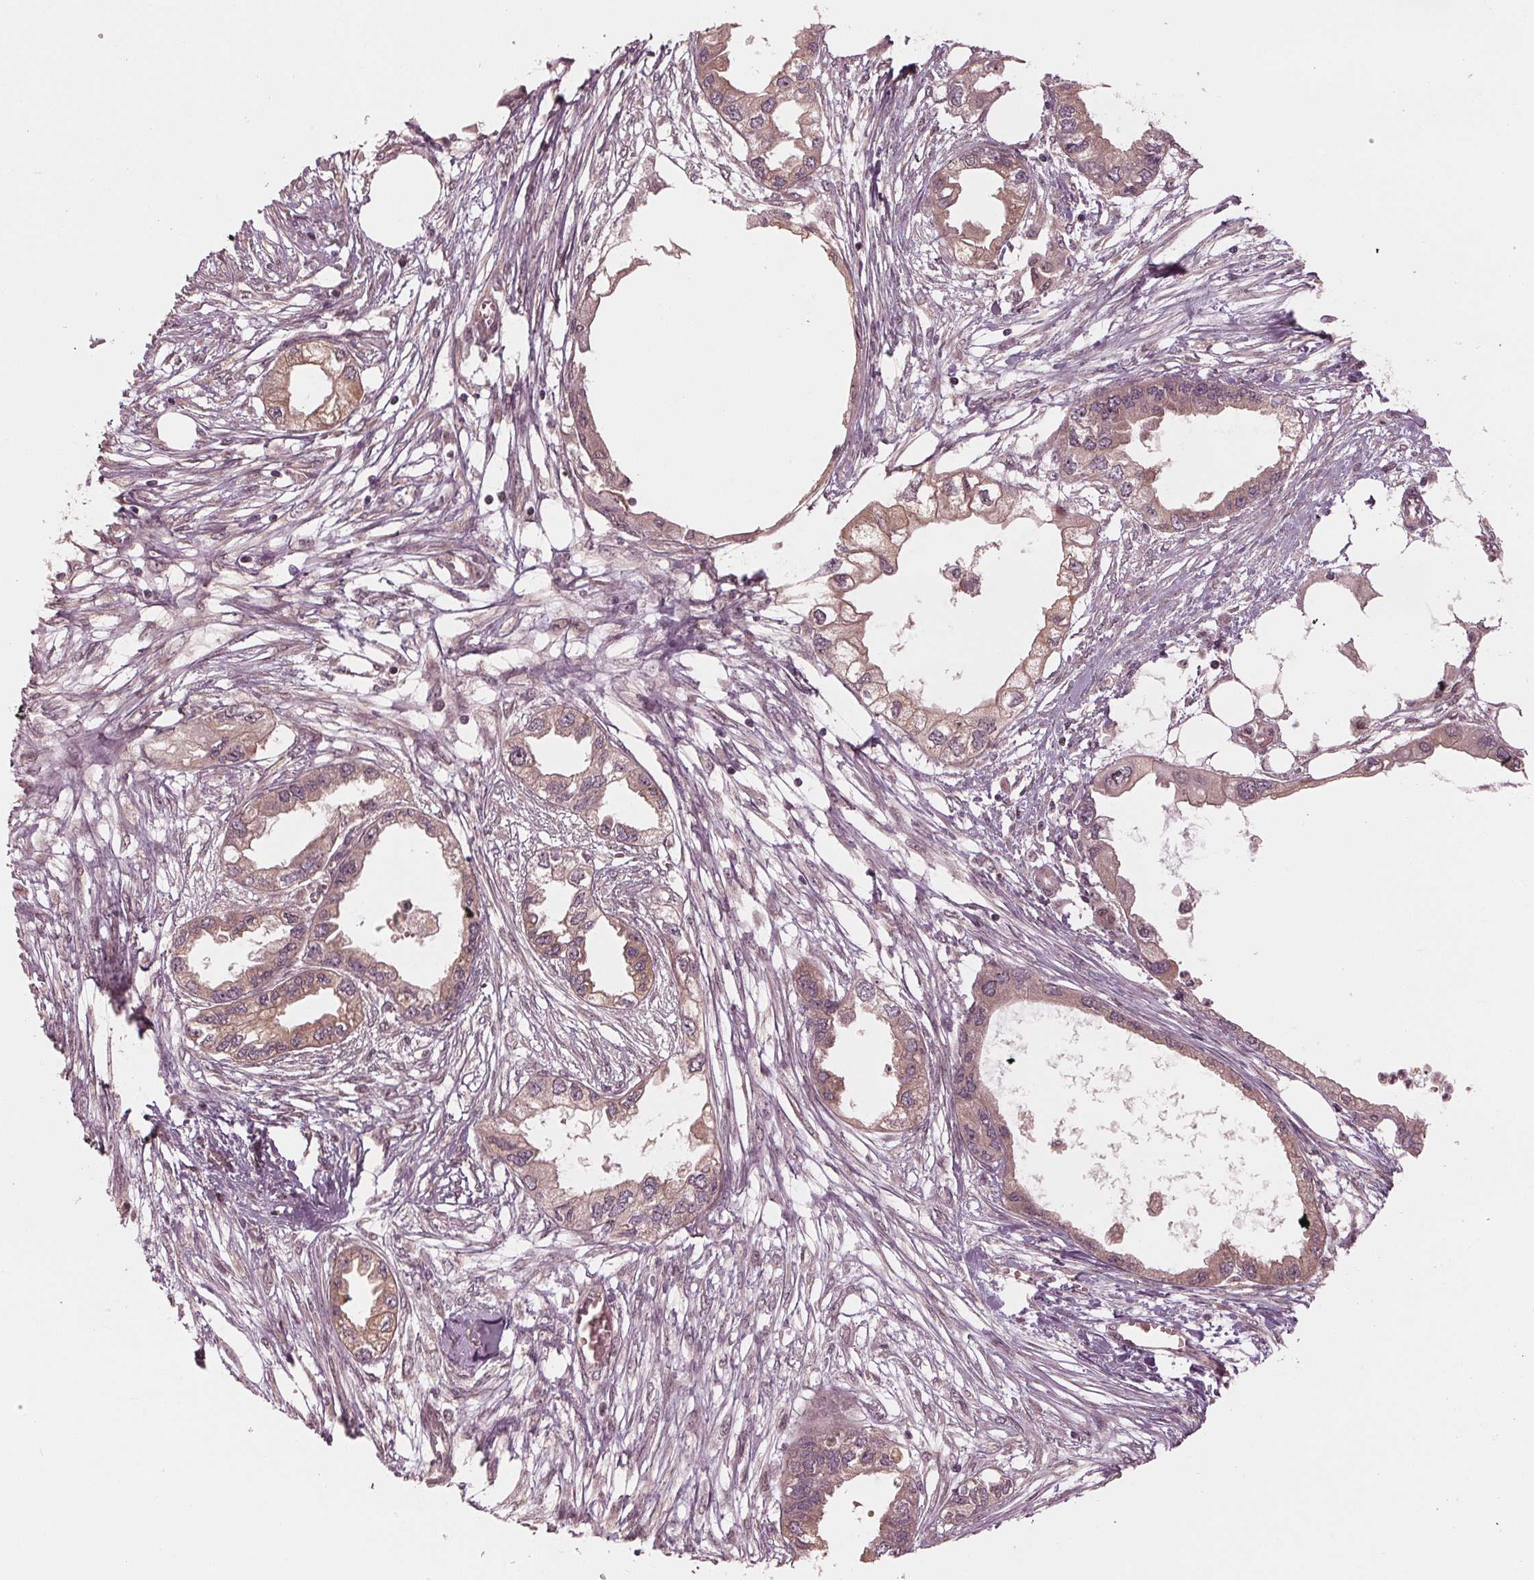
{"staining": {"intensity": "weak", "quantity": ">75%", "location": "cytoplasmic/membranous"}, "tissue": "endometrial cancer", "cell_type": "Tumor cells", "image_type": "cancer", "snomed": [{"axis": "morphology", "description": "Adenocarcinoma, NOS"}, {"axis": "morphology", "description": "Adenocarcinoma, metastatic, NOS"}, {"axis": "topography", "description": "Adipose tissue"}, {"axis": "topography", "description": "Endometrium"}], "caption": "Endometrial cancer stained for a protein demonstrates weak cytoplasmic/membranous positivity in tumor cells.", "gene": "ZNF471", "patient": {"sex": "female", "age": 67}}